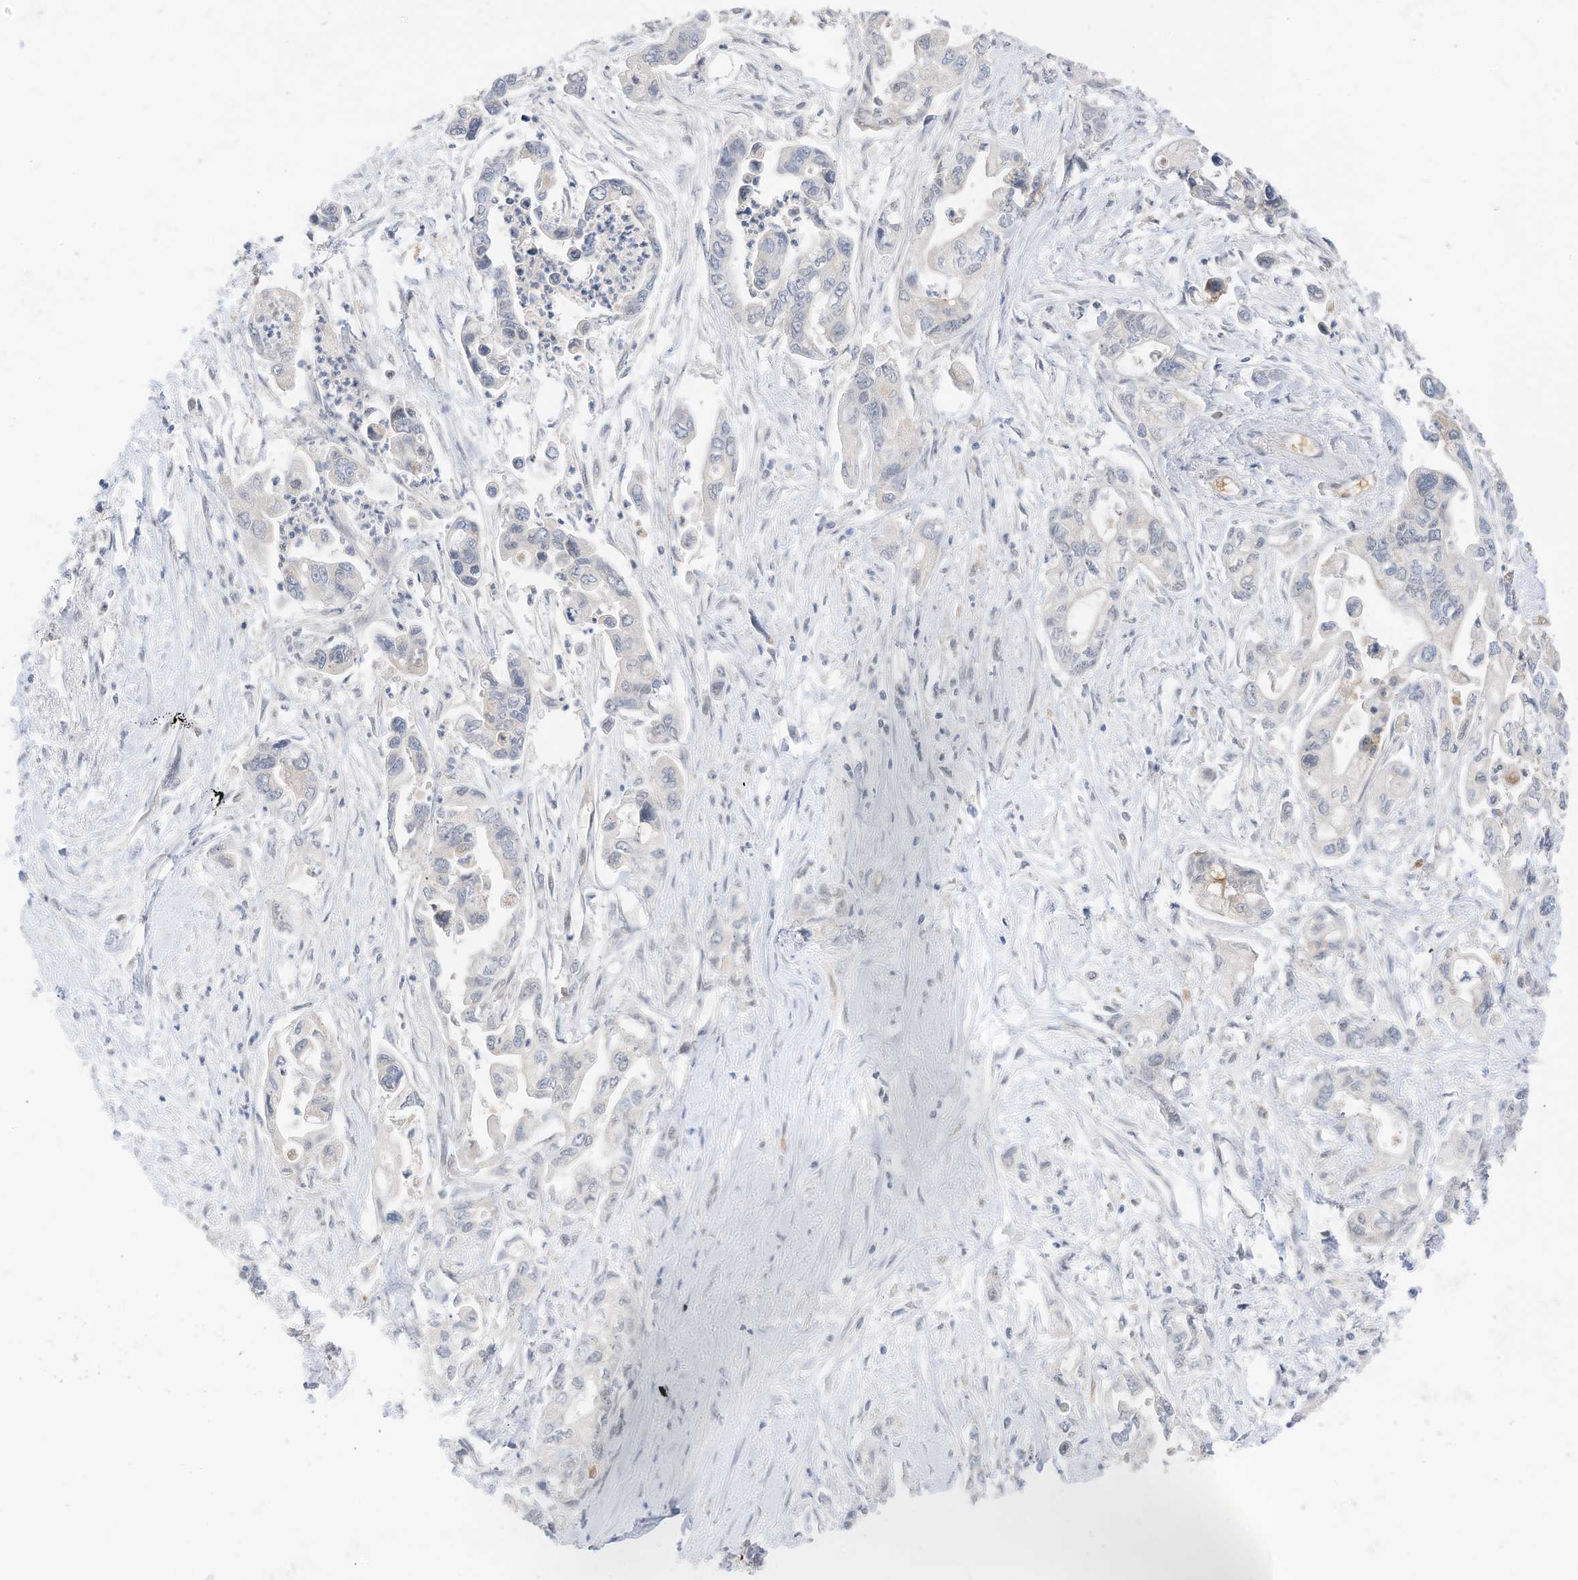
{"staining": {"intensity": "negative", "quantity": "none", "location": "none"}, "tissue": "pancreatic cancer", "cell_type": "Tumor cells", "image_type": "cancer", "snomed": [{"axis": "morphology", "description": "Adenocarcinoma, NOS"}, {"axis": "topography", "description": "Pancreas"}], "caption": "Human adenocarcinoma (pancreatic) stained for a protein using IHC exhibits no staining in tumor cells.", "gene": "MTUS2", "patient": {"sex": "male", "age": 70}}